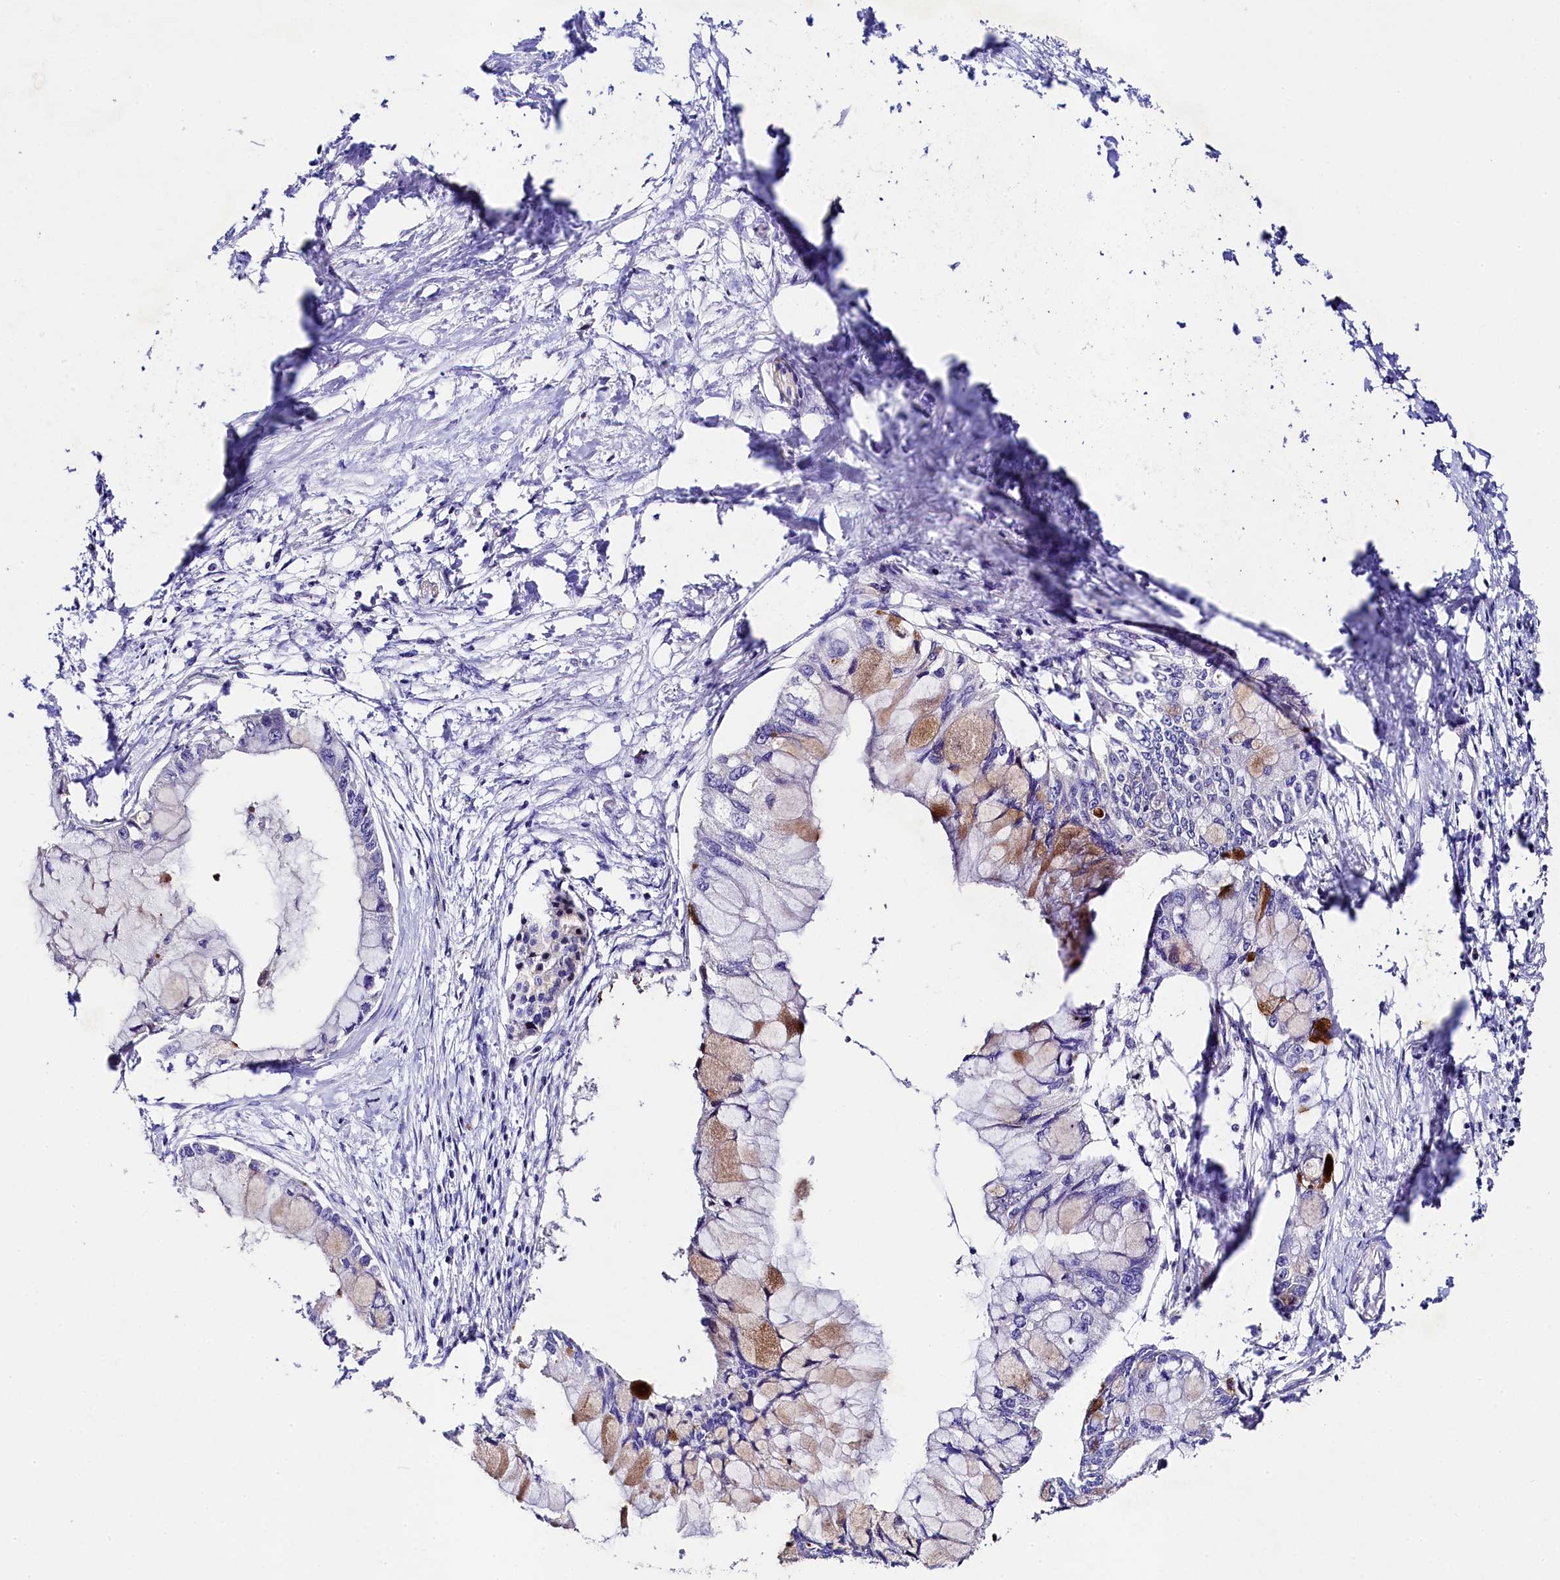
{"staining": {"intensity": "moderate", "quantity": "<25%", "location": "cytoplasmic/membranous"}, "tissue": "pancreatic cancer", "cell_type": "Tumor cells", "image_type": "cancer", "snomed": [{"axis": "morphology", "description": "Adenocarcinoma, NOS"}, {"axis": "topography", "description": "Pancreas"}], "caption": "Protein expression analysis of adenocarcinoma (pancreatic) reveals moderate cytoplasmic/membranous staining in approximately <25% of tumor cells.", "gene": "FXYD6", "patient": {"sex": "male", "age": 48}}